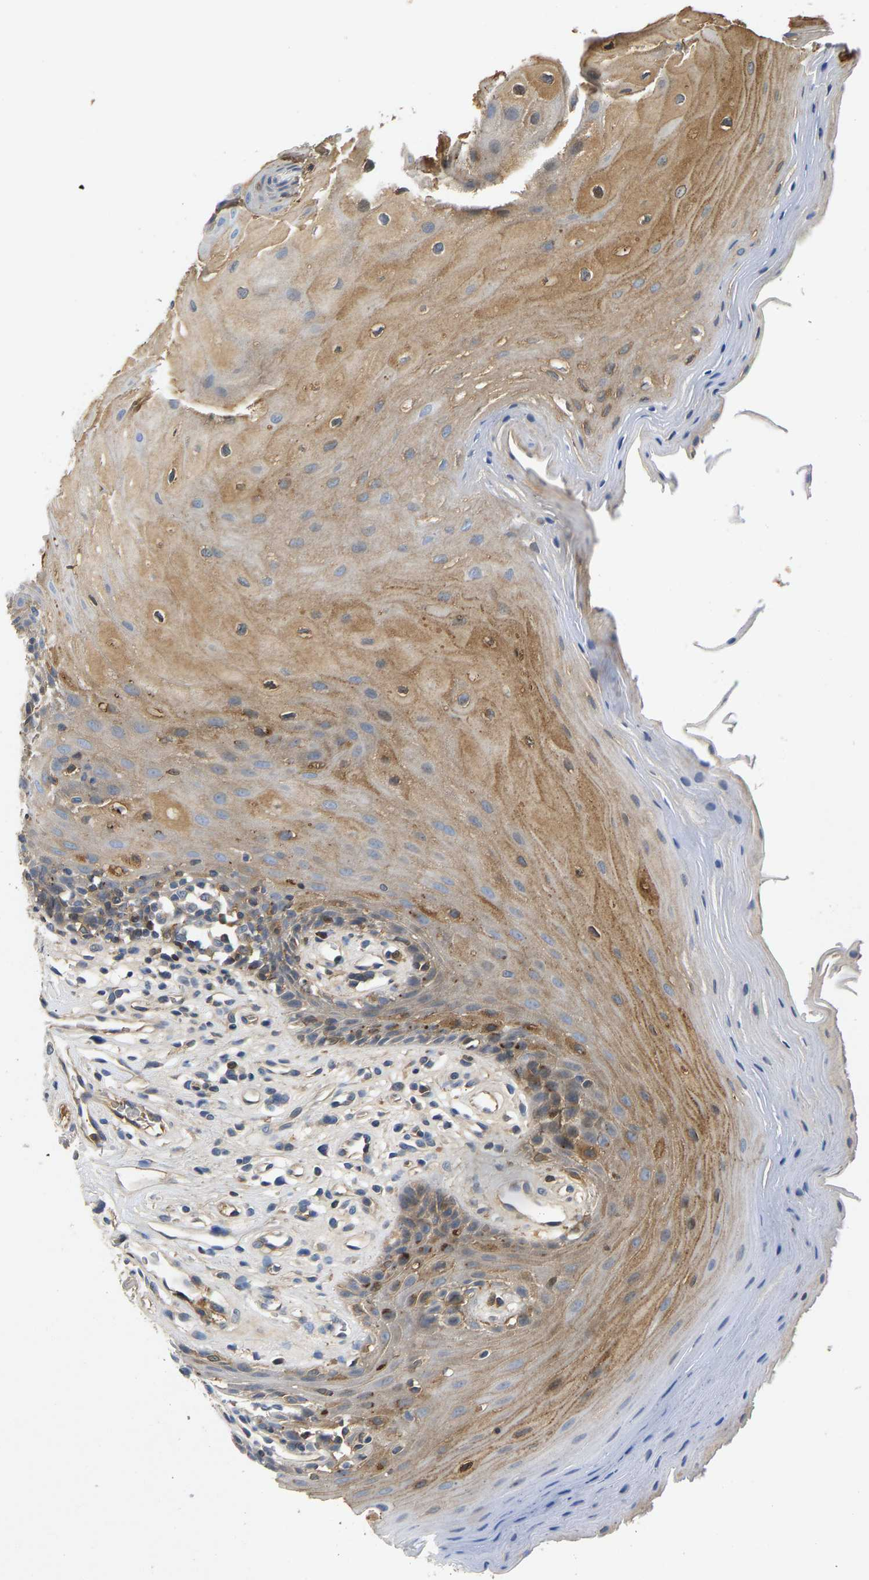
{"staining": {"intensity": "moderate", "quantity": ">75%", "location": "cytoplasmic/membranous"}, "tissue": "oral mucosa", "cell_type": "Squamous epithelial cells", "image_type": "normal", "snomed": [{"axis": "morphology", "description": "Normal tissue, NOS"}, {"axis": "morphology", "description": "Squamous cell carcinoma, NOS"}, {"axis": "topography", "description": "Oral tissue"}, {"axis": "topography", "description": "Head-Neck"}], "caption": "DAB immunohistochemical staining of benign human oral mucosa reveals moderate cytoplasmic/membranous protein expression in about >75% of squamous epithelial cells.", "gene": "VCPKMT", "patient": {"sex": "male", "age": 71}}